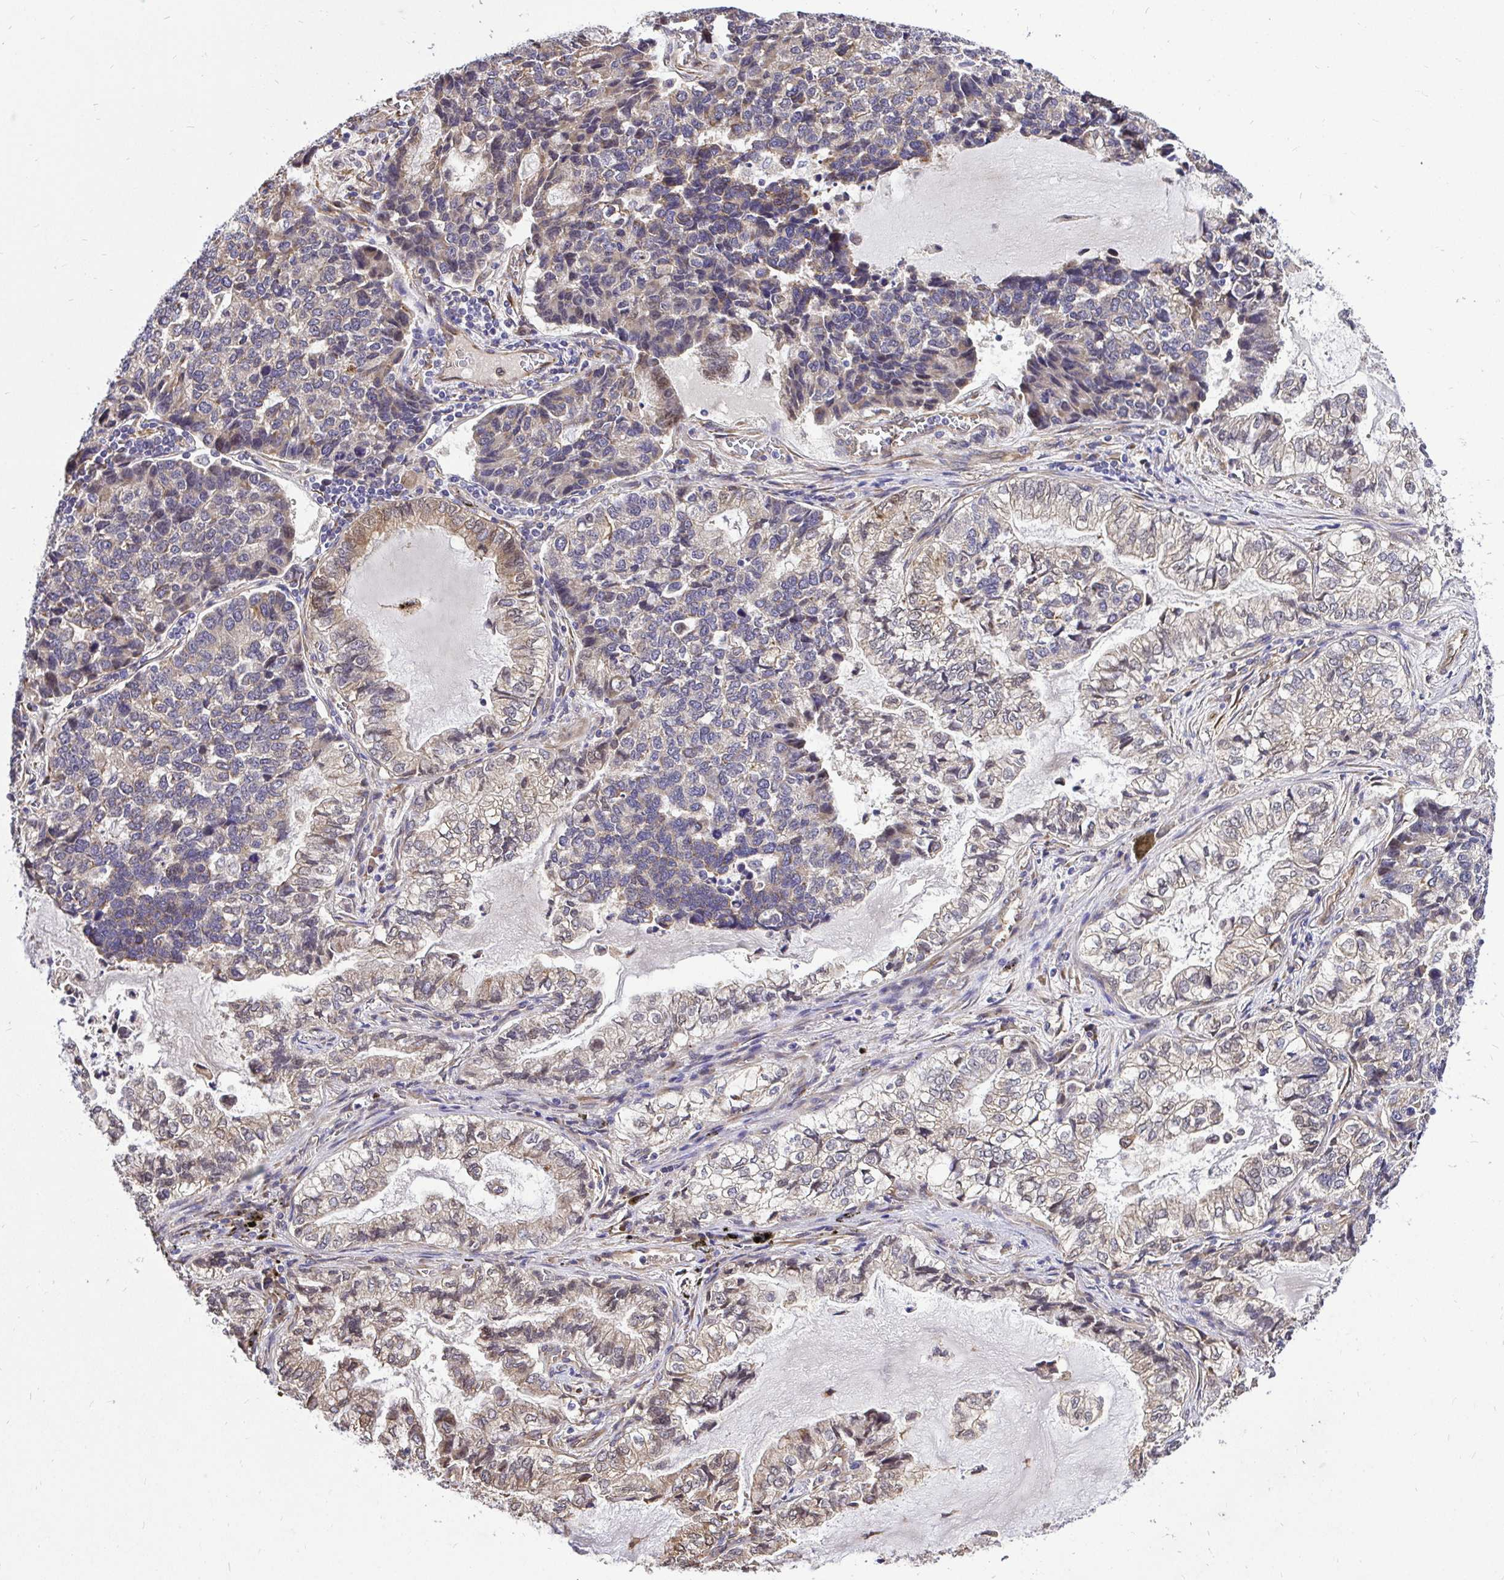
{"staining": {"intensity": "moderate", "quantity": "25%-75%", "location": "cytoplasmic/membranous"}, "tissue": "lung cancer", "cell_type": "Tumor cells", "image_type": "cancer", "snomed": [{"axis": "morphology", "description": "Adenocarcinoma, NOS"}, {"axis": "topography", "description": "Lymph node"}, {"axis": "topography", "description": "Lung"}], "caption": "Lung cancer was stained to show a protein in brown. There is medium levels of moderate cytoplasmic/membranous expression in about 25%-75% of tumor cells.", "gene": "CCDC122", "patient": {"sex": "male", "age": 66}}